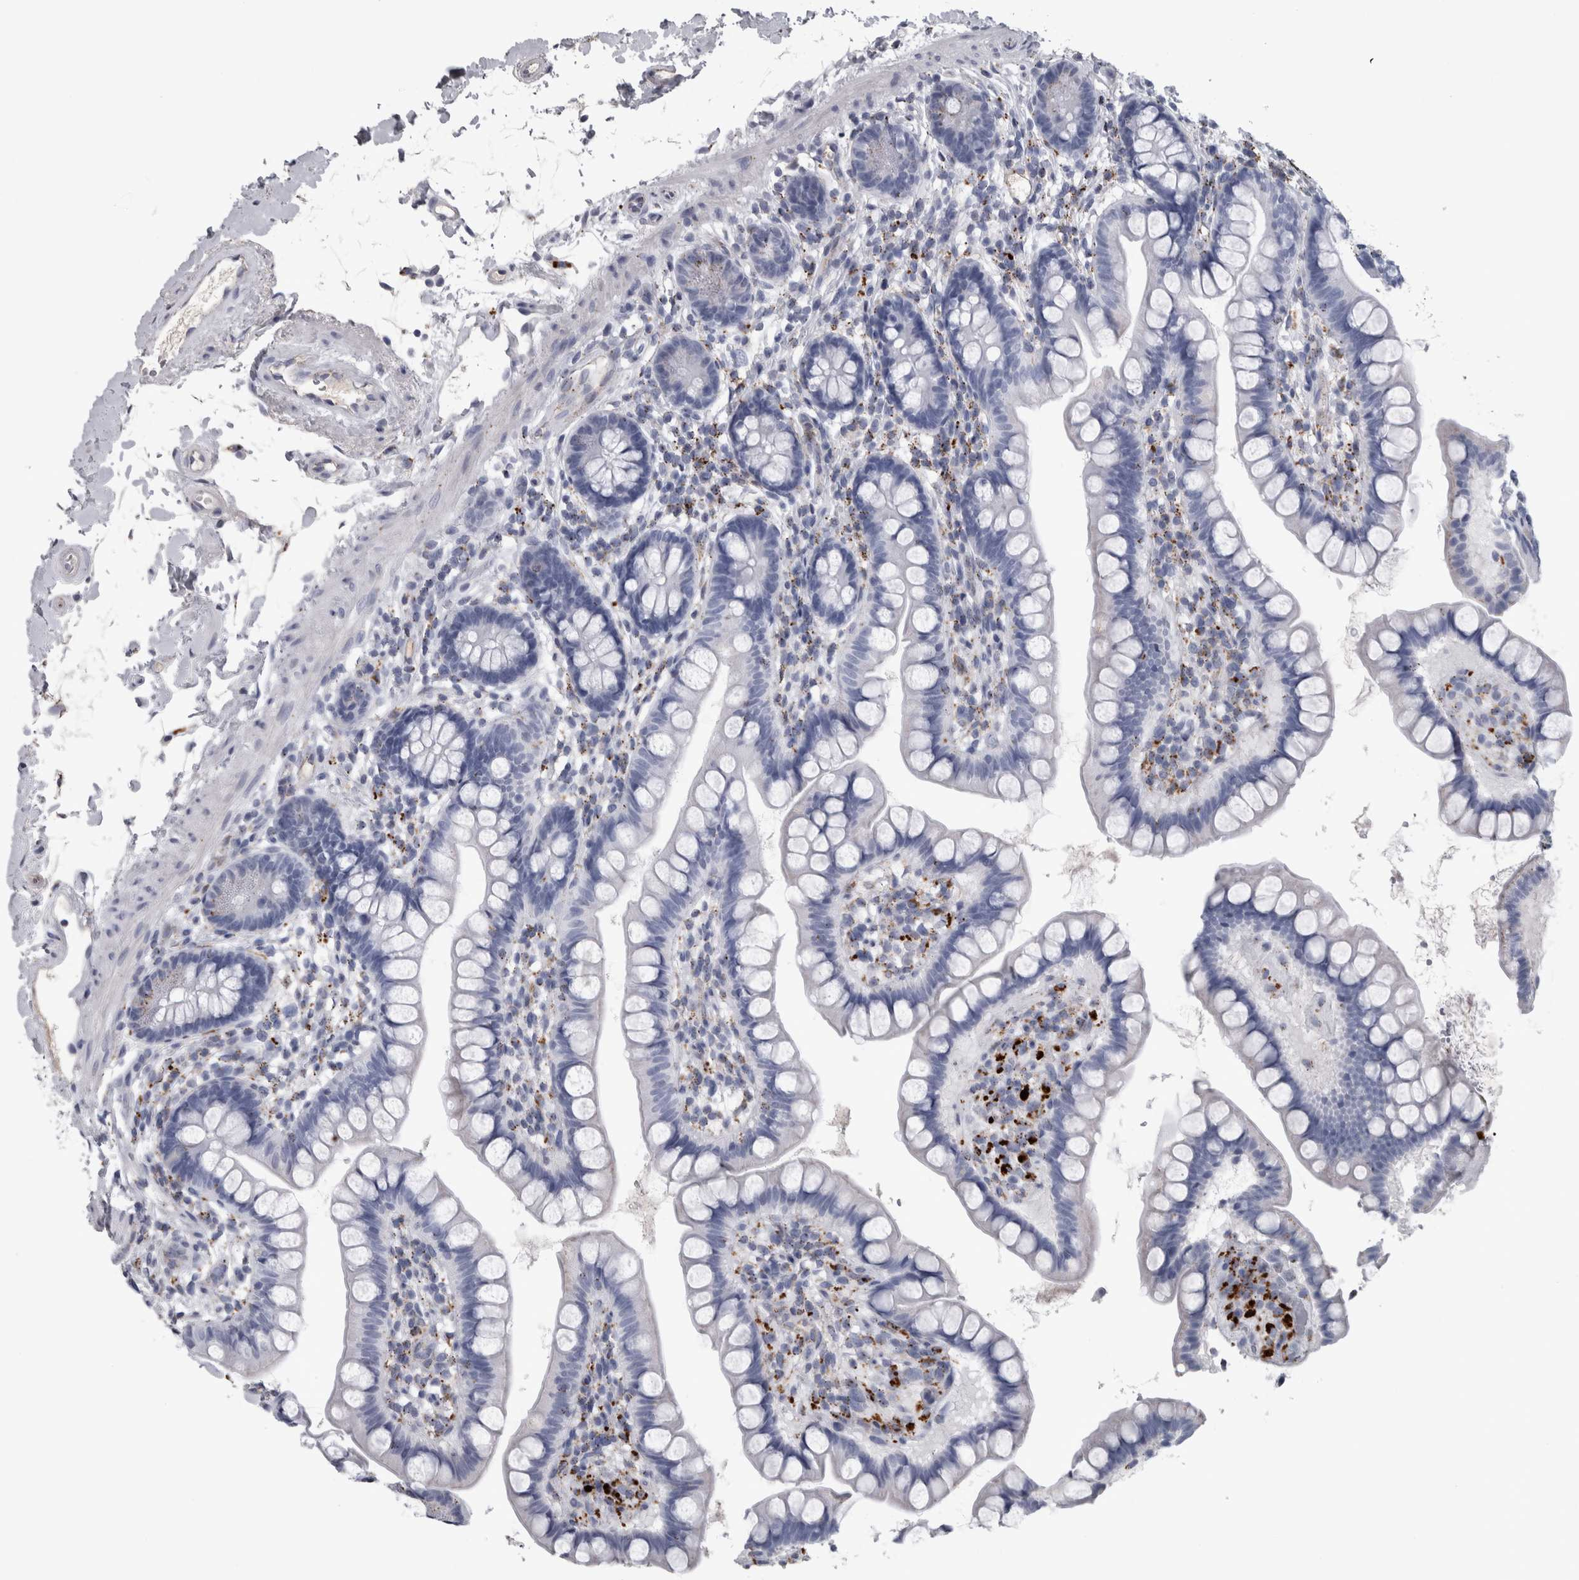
{"staining": {"intensity": "negative", "quantity": "none", "location": "none"}, "tissue": "small intestine", "cell_type": "Glandular cells", "image_type": "normal", "snomed": [{"axis": "morphology", "description": "Normal tissue, NOS"}, {"axis": "topography", "description": "Small intestine"}], "caption": "The photomicrograph exhibits no staining of glandular cells in benign small intestine. Nuclei are stained in blue.", "gene": "DPP7", "patient": {"sex": "female", "age": 84}}